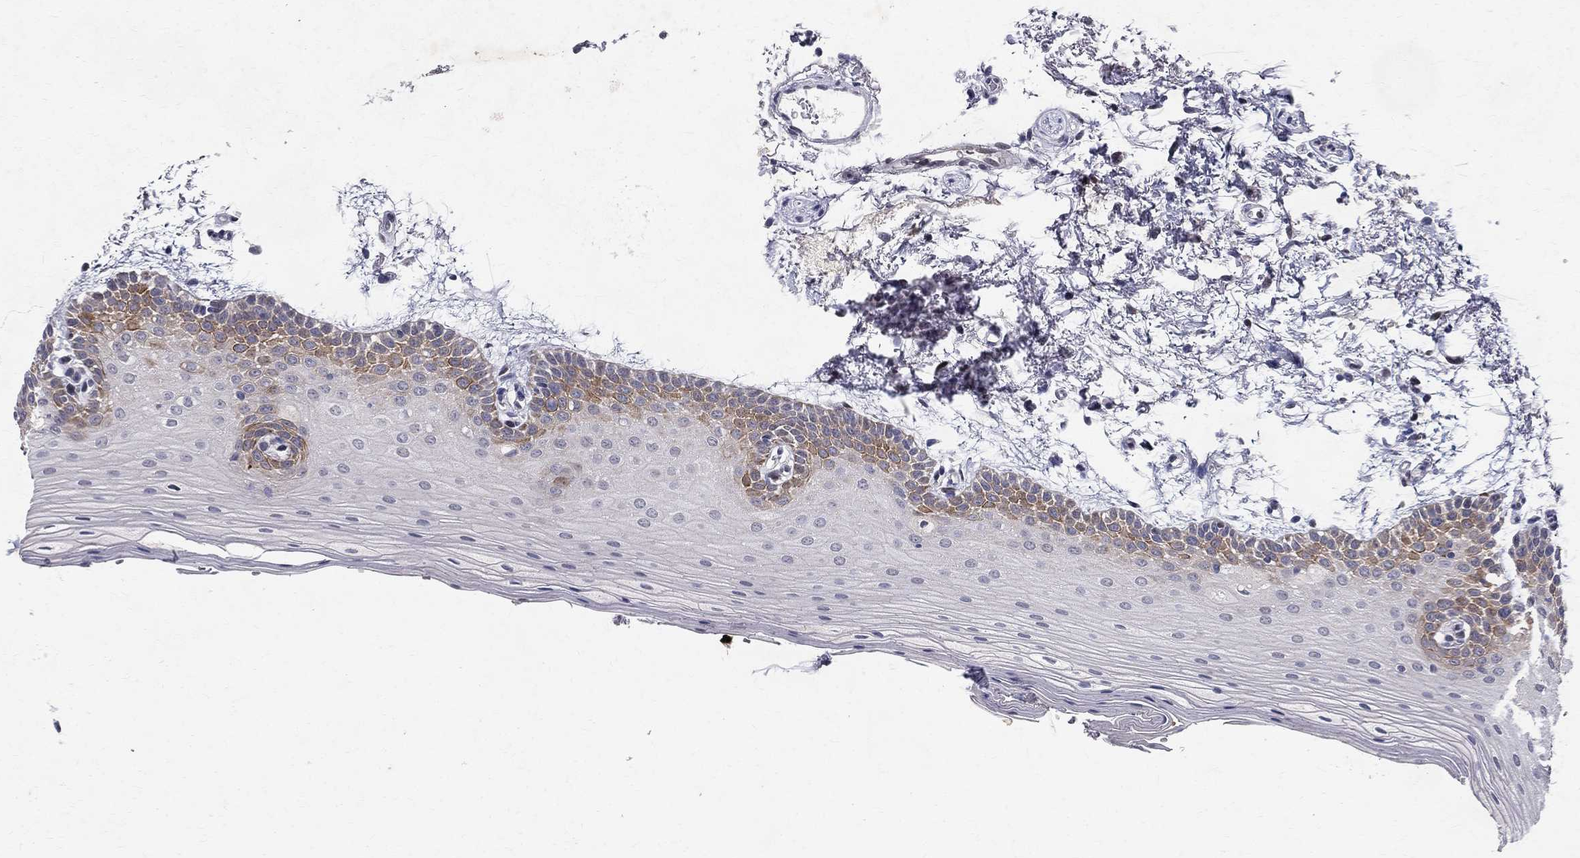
{"staining": {"intensity": "moderate", "quantity": "<25%", "location": "cytoplasmic/membranous"}, "tissue": "oral mucosa", "cell_type": "Squamous epithelial cells", "image_type": "normal", "snomed": [{"axis": "morphology", "description": "Normal tissue, NOS"}, {"axis": "topography", "description": "Oral tissue"}, {"axis": "topography", "description": "Tounge, NOS"}], "caption": "Human oral mucosa stained for a protein (brown) shows moderate cytoplasmic/membranous positive expression in approximately <25% of squamous epithelial cells.", "gene": "RBFOX1", "patient": {"sex": "female", "age": 86}}